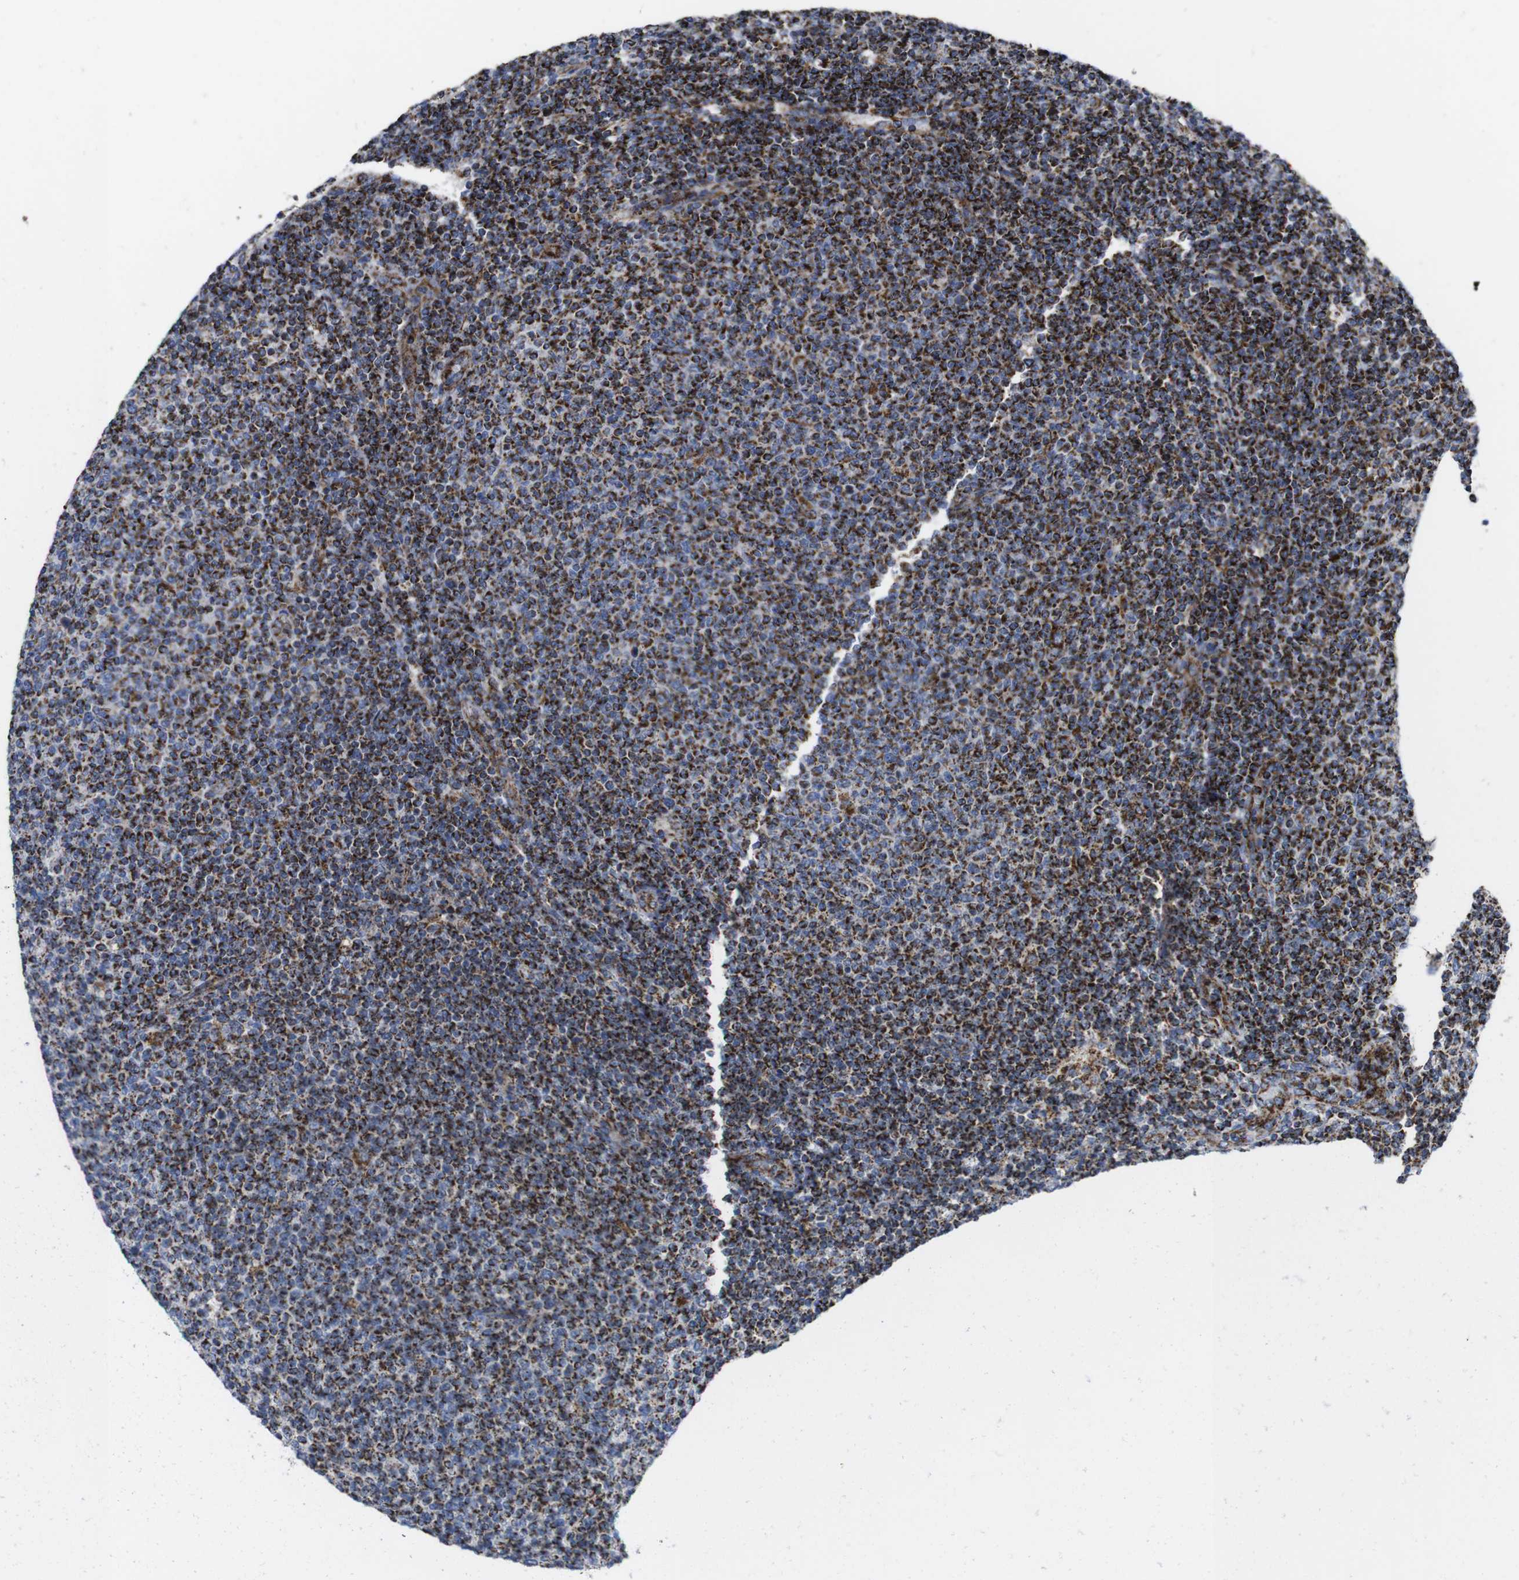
{"staining": {"intensity": "moderate", "quantity": "25%-75%", "location": "cytoplasmic/membranous"}, "tissue": "lymphoma", "cell_type": "Tumor cells", "image_type": "cancer", "snomed": [{"axis": "morphology", "description": "Malignant lymphoma, non-Hodgkin's type, Low grade"}, {"axis": "topography", "description": "Lymph node"}], "caption": "This is an image of immunohistochemistry staining of low-grade malignant lymphoma, non-Hodgkin's type, which shows moderate positivity in the cytoplasmic/membranous of tumor cells.", "gene": "TMEM192", "patient": {"sex": "male", "age": 66}}